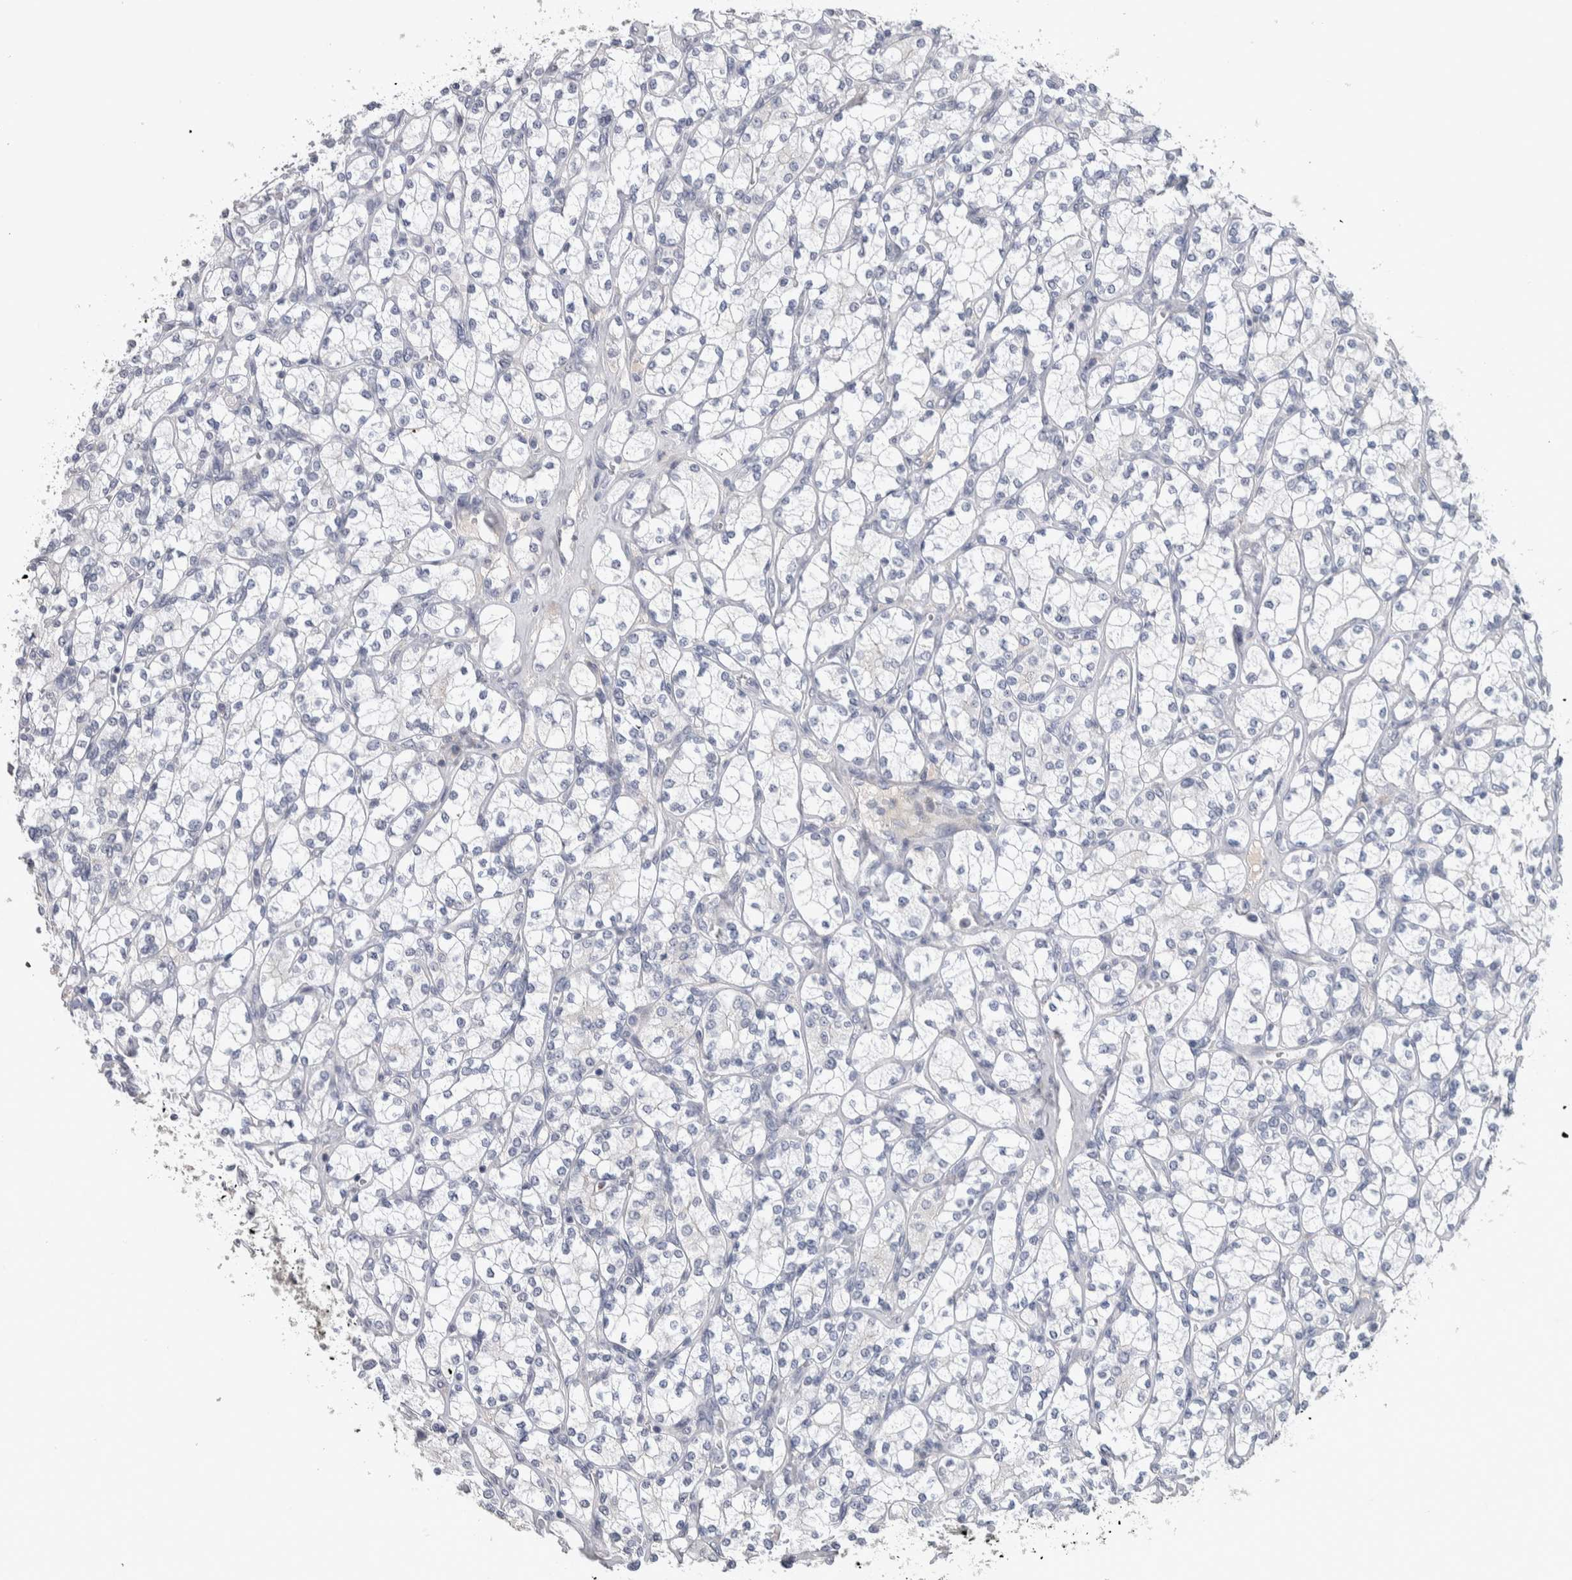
{"staining": {"intensity": "negative", "quantity": "none", "location": "none"}, "tissue": "renal cancer", "cell_type": "Tumor cells", "image_type": "cancer", "snomed": [{"axis": "morphology", "description": "Adenocarcinoma, NOS"}, {"axis": "topography", "description": "Kidney"}], "caption": "Immunohistochemistry of human renal adenocarcinoma demonstrates no positivity in tumor cells.", "gene": "TMEM102", "patient": {"sex": "male", "age": 77}}